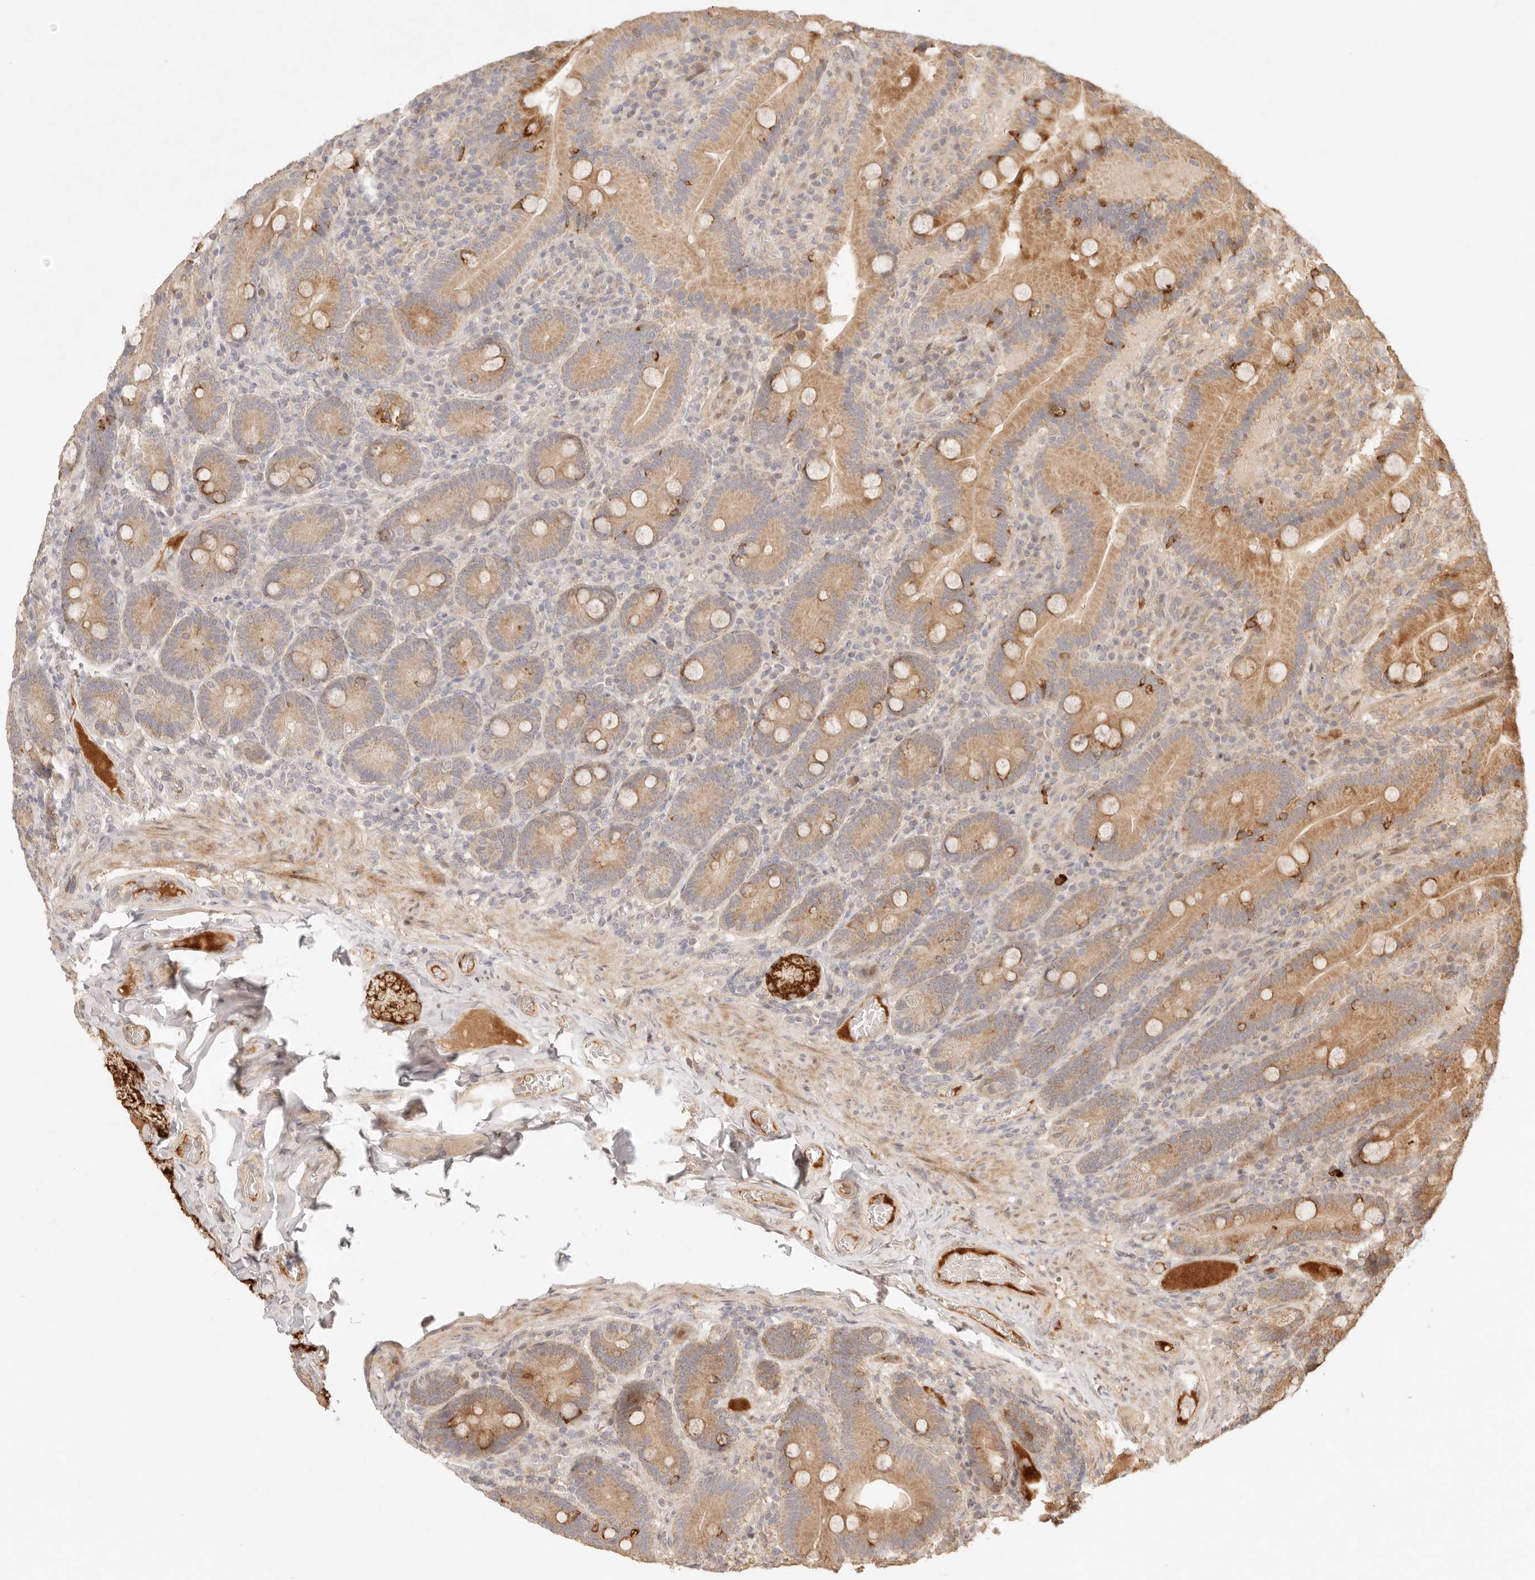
{"staining": {"intensity": "moderate", "quantity": ">75%", "location": "cytoplasmic/membranous"}, "tissue": "duodenum", "cell_type": "Glandular cells", "image_type": "normal", "snomed": [{"axis": "morphology", "description": "Normal tissue, NOS"}, {"axis": "topography", "description": "Duodenum"}], "caption": "A brown stain shows moderate cytoplasmic/membranous positivity of a protein in glandular cells of normal human duodenum. The protein of interest is shown in brown color, while the nuclei are stained blue.", "gene": "PHLDA3", "patient": {"sex": "female", "age": 62}}